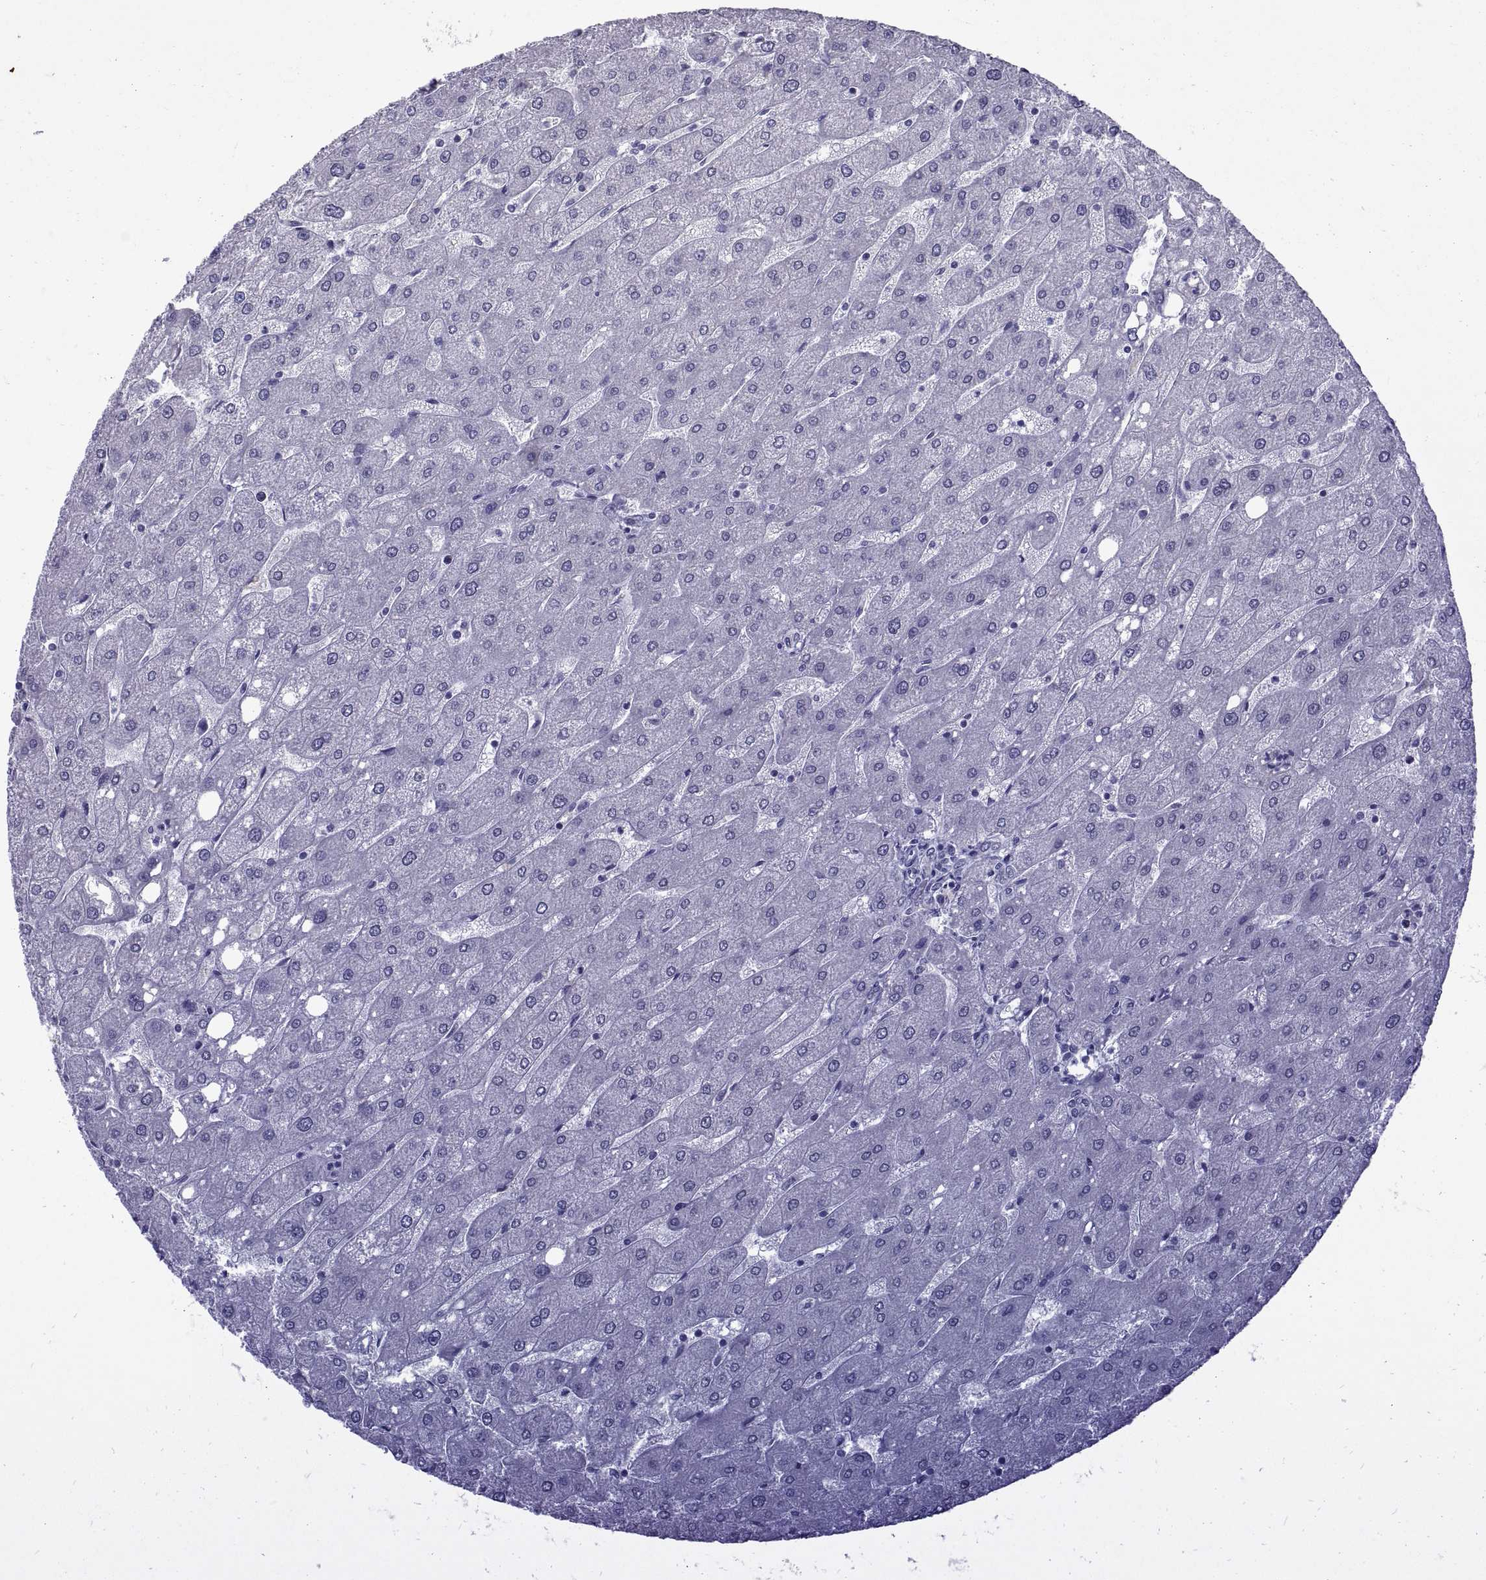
{"staining": {"intensity": "negative", "quantity": "none", "location": "none"}, "tissue": "liver", "cell_type": "Cholangiocytes", "image_type": "normal", "snomed": [{"axis": "morphology", "description": "Normal tissue, NOS"}, {"axis": "topography", "description": "Liver"}], "caption": "The micrograph shows no staining of cholangiocytes in normal liver.", "gene": "KRT77", "patient": {"sex": "male", "age": 67}}